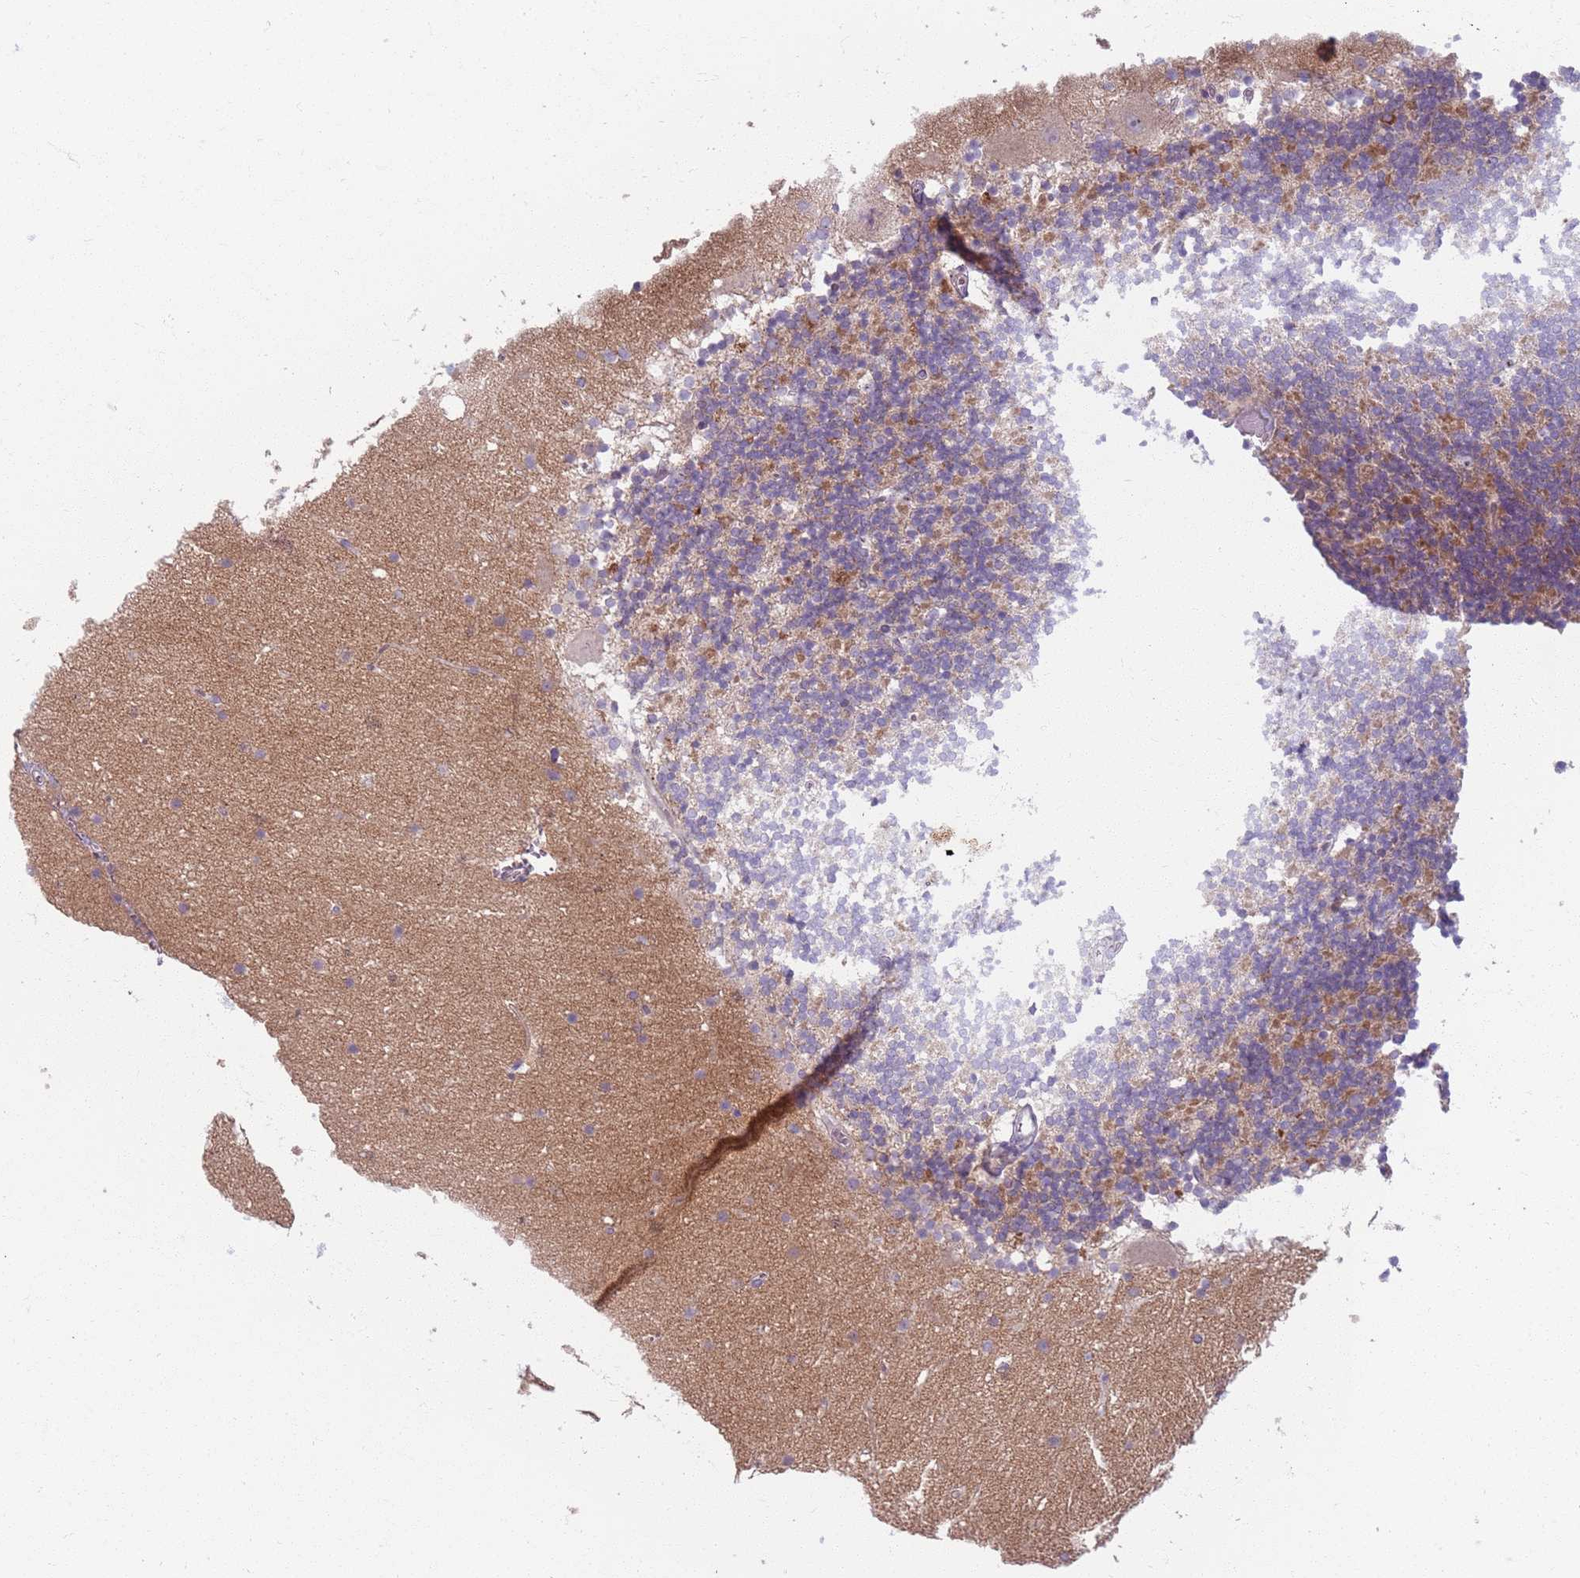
{"staining": {"intensity": "moderate", "quantity": "25%-75%", "location": "cytoplasmic/membranous"}, "tissue": "cerebellum", "cell_type": "Cells in granular layer", "image_type": "normal", "snomed": [{"axis": "morphology", "description": "Normal tissue, NOS"}, {"axis": "topography", "description": "Cerebellum"}], "caption": "A medium amount of moderate cytoplasmic/membranous expression is present in about 25%-75% of cells in granular layer in benign cerebellum.", "gene": "ZDHHC2", "patient": {"sex": "male", "age": 57}}